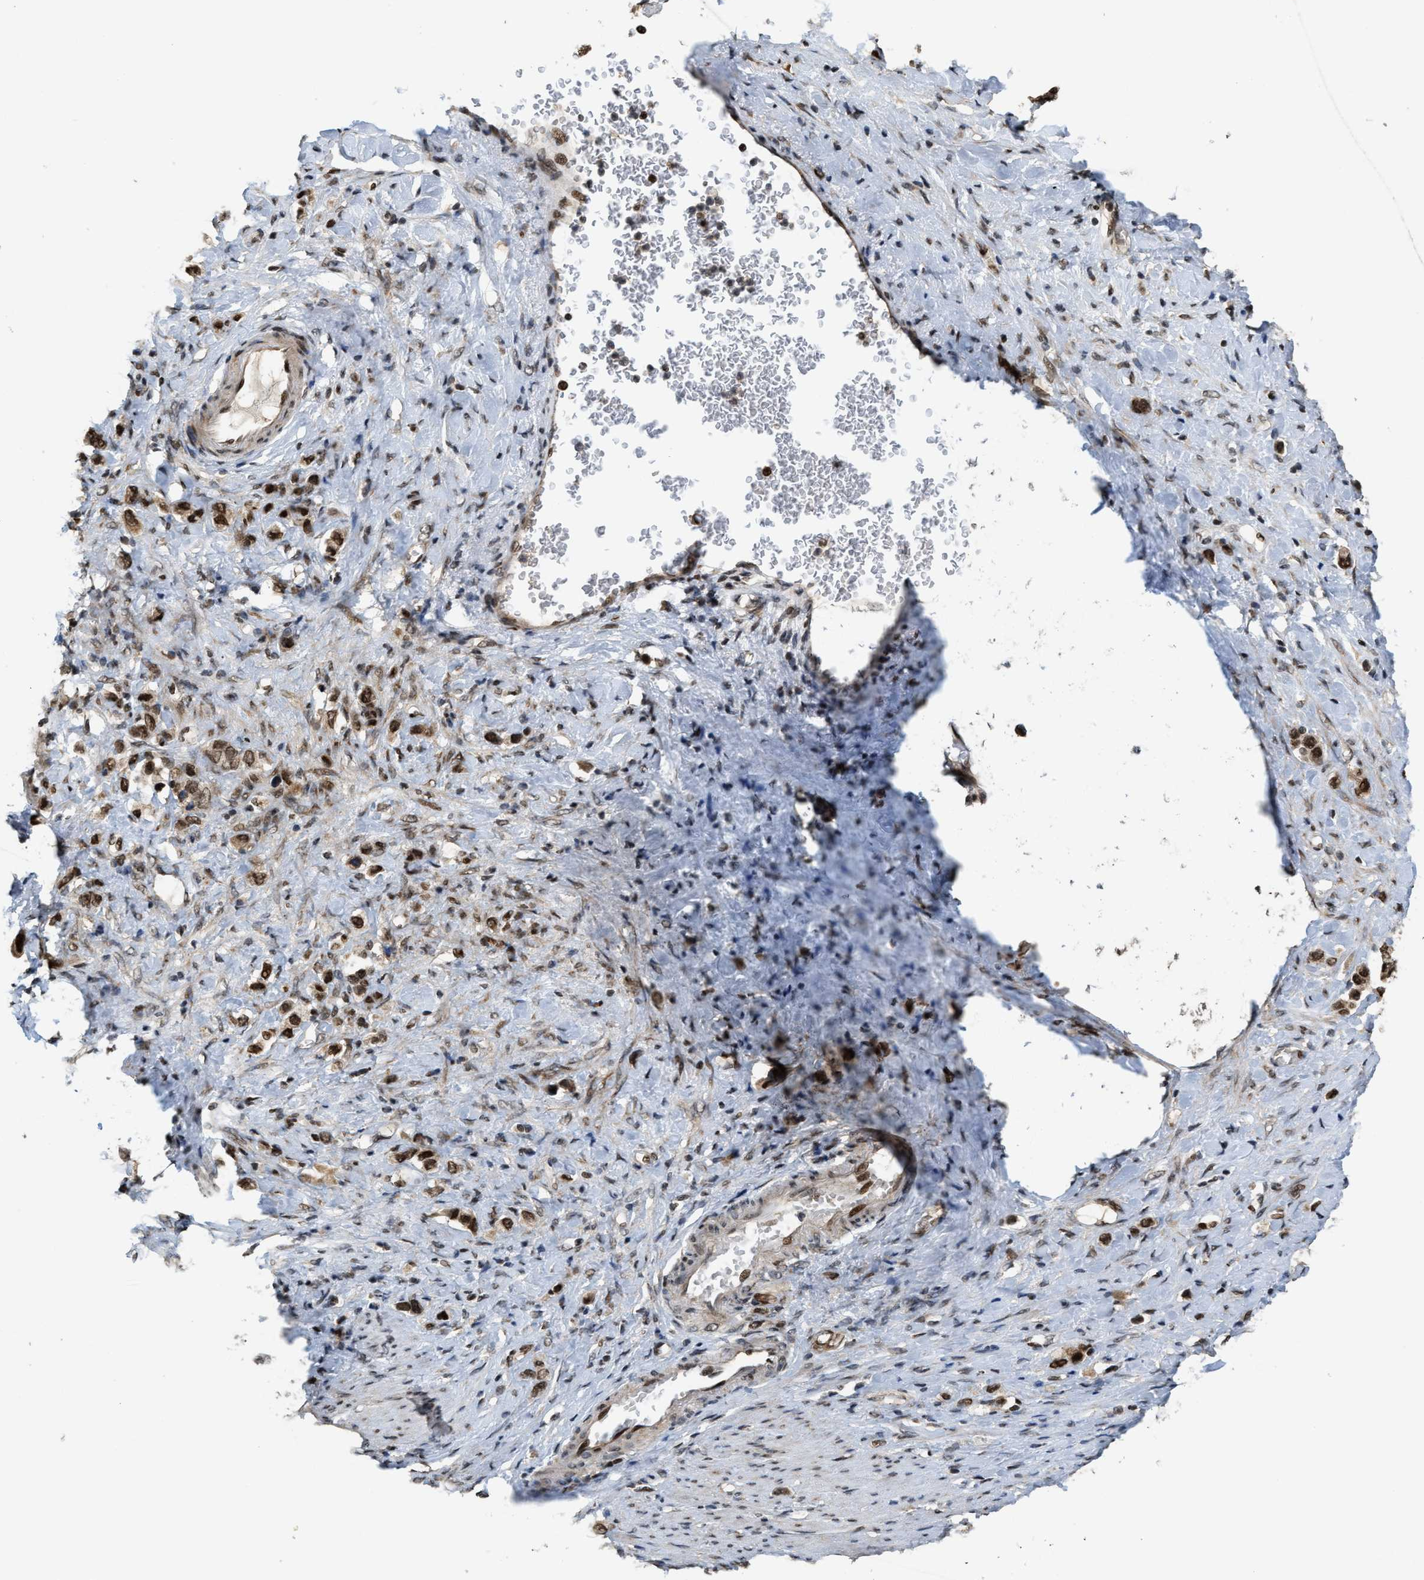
{"staining": {"intensity": "moderate", "quantity": ">75%", "location": "nuclear"}, "tissue": "stomach cancer", "cell_type": "Tumor cells", "image_type": "cancer", "snomed": [{"axis": "morphology", "description": "Adenocarcinoma, NOS"}, {"axis": "topography", "description": "Stomach"}], "caption": "High-power microscopy captured an immunohistochemistry micrograph of stomach adenocarcinoma, revealing moderate nuclear staining in about >75% of tumor cells.", "gene": "SERTAD2", "patient": {"sex": "female", "age": 65}}